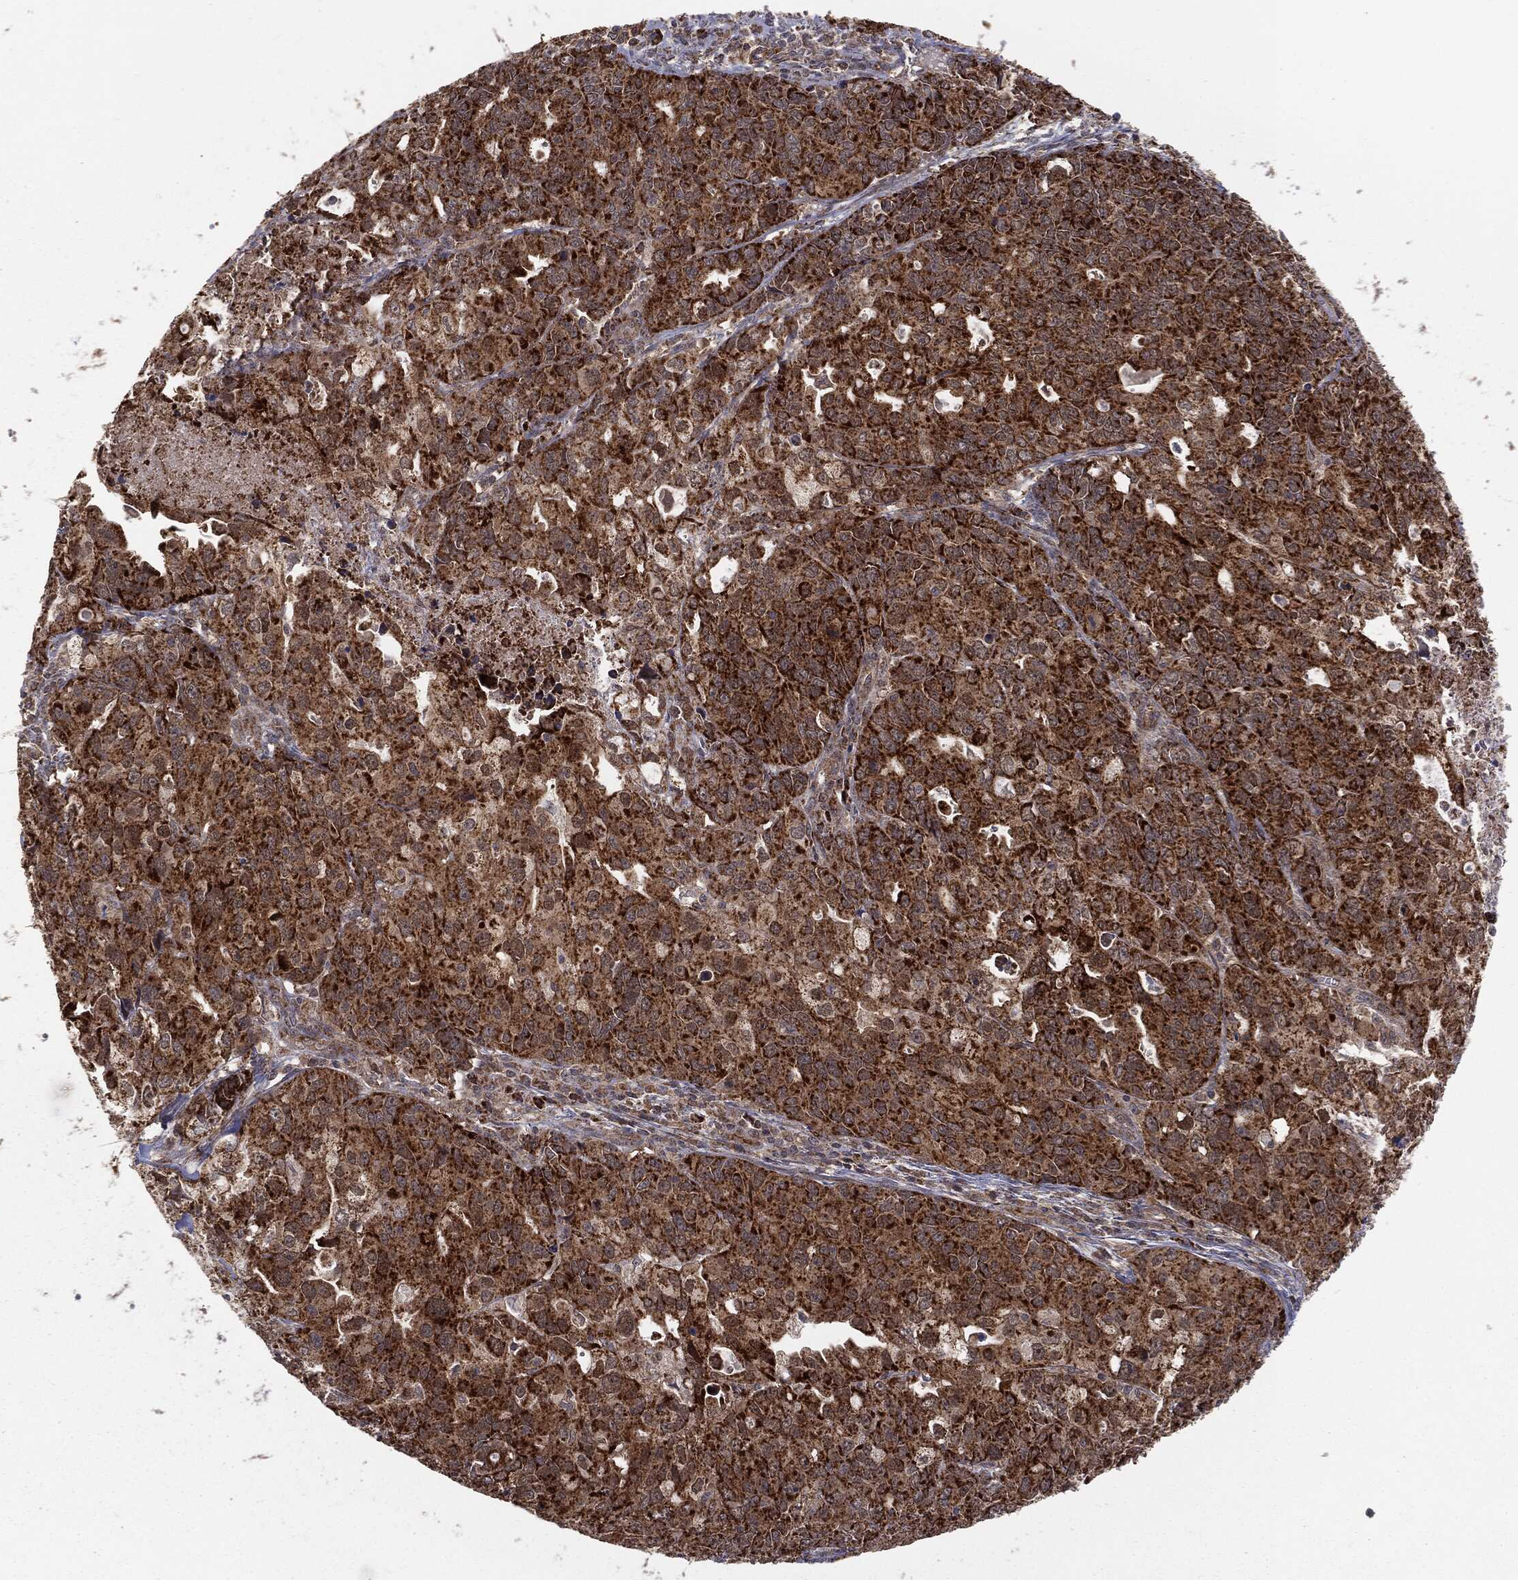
{"staining": {"intensity": "strong", "quantity": ">75%", "location": "cytoplasmic/membranous"}, "tissue": "endometrial cancer", "cell_type": "Tumor cells", "image_type": "cancer", "snomed": [{"axis": "morphology", "description": "Adenocarcinoma, NOS"}, {"axis": "topography", "description": "Uterus"}], "caption": "About >75% of tumor cells in endometrial cancer (adenocarcinoma) exhibit strong cytoplasmic/membranous protein expression as visualized by brown immunohistochemical staining.", "gene": "MTOR", "patient": {"sex": "female", "age": 79}}